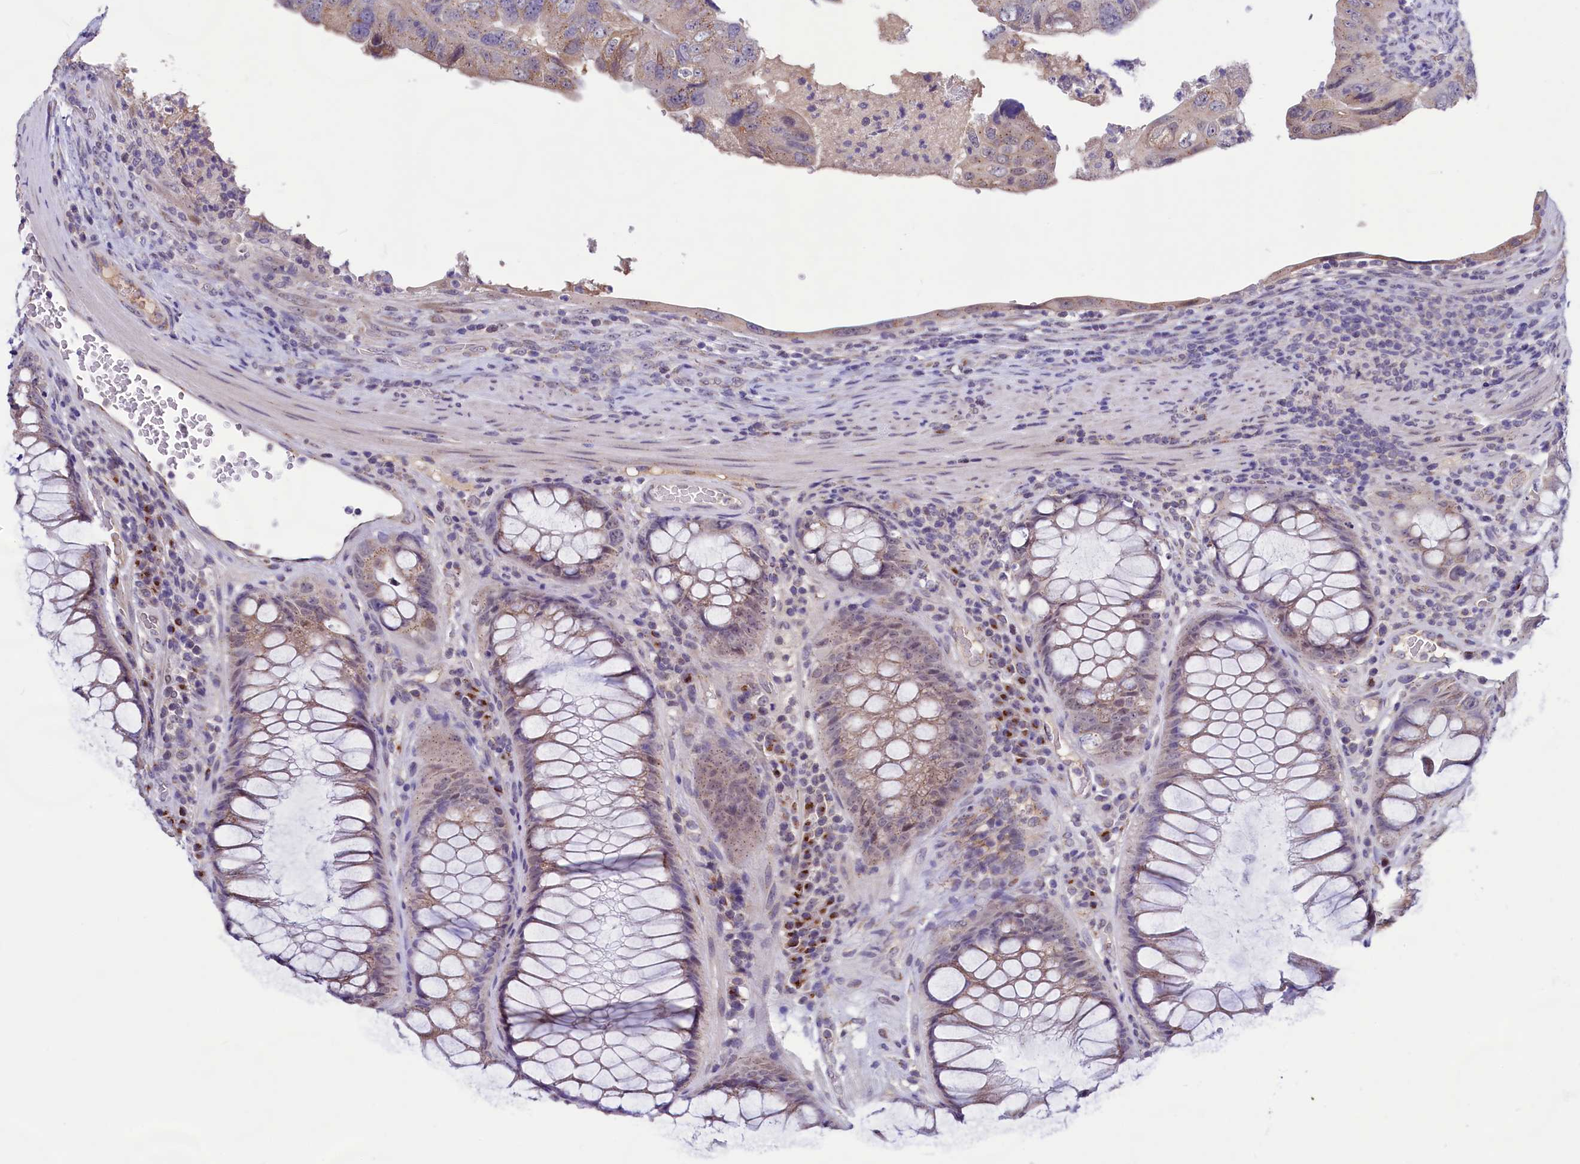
{"staining": {"intensity": "moderate", "quantity": "<25%", "location": "cytoplasmic/membranous"}, "tissue": "colorectal cancer", "cell_type": "Tumor cells", "image_type": "cancer", "snomed": [{"axis": "morphology", "description": "Adenocarcinoma, NOS"}, {"axis": "topography", "description": "Rectum"}], "caption": "Approximately <25% of tumor cells in colorectal cancer (adenocarcinoma) display moderate cytoplasmic/membranous protein staining as visualized by brown immunohistochemical staining.", "gene": "SEC24C", "patient": {"sex": "male", "age": 63}}